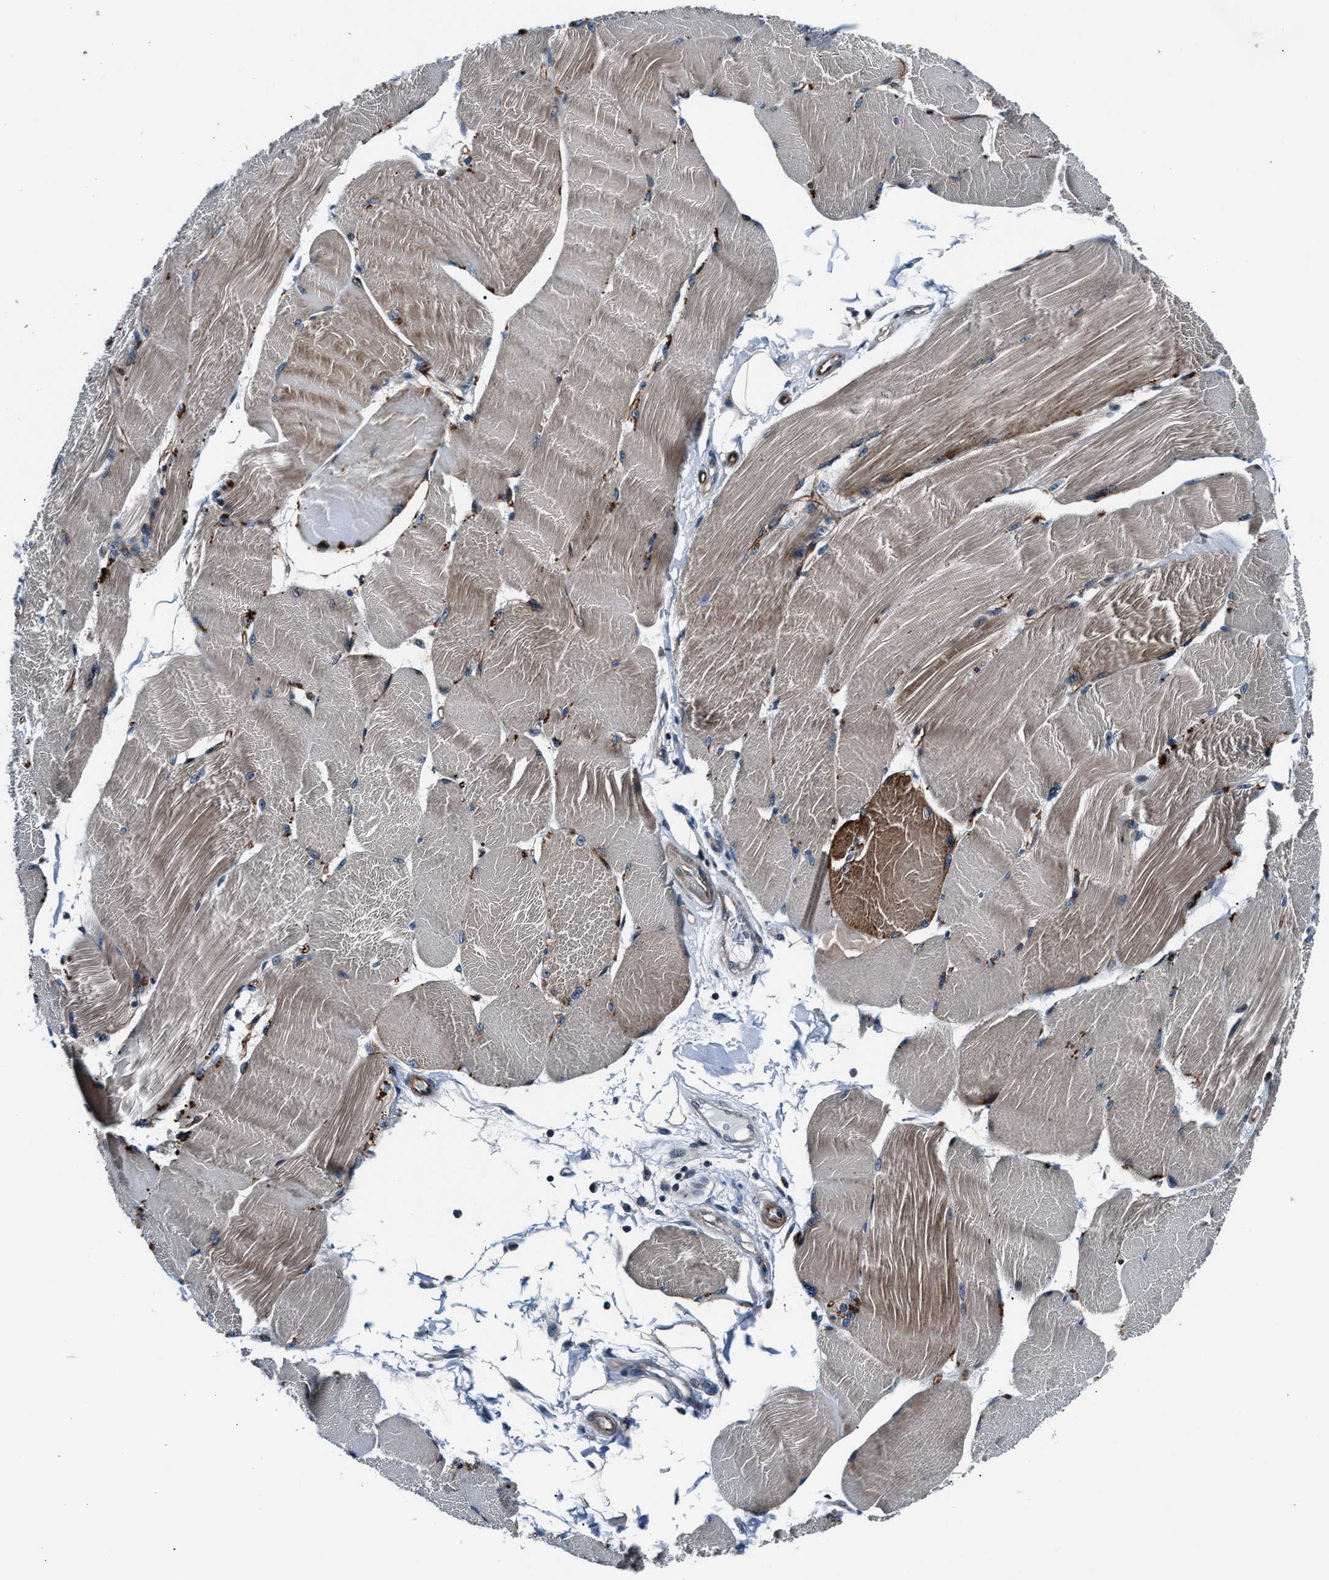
{"staining": {"intensity": "strong", "quantity": "25%-75%", "location": "cytoplasmic/membranous"}, "tissue": "skeletal muscle", "cell_type": "Myocytes", "image_type": "normal", "snomed": [{"axis": "morphology", "description": "Normal tissue, NOS"}, {"axis": "topography", "description": "Skin"}, {"axis": "topography", "description": "Skeletal muscle"}], "caption": "This is a photomicrograph of IHC staining of normal skeletal muscle, which shows strong positivity in the cytoplasmic/membranous of myocytes.", "gene": "MPDZ", "patient": {"sex": "male", "age": 83}}